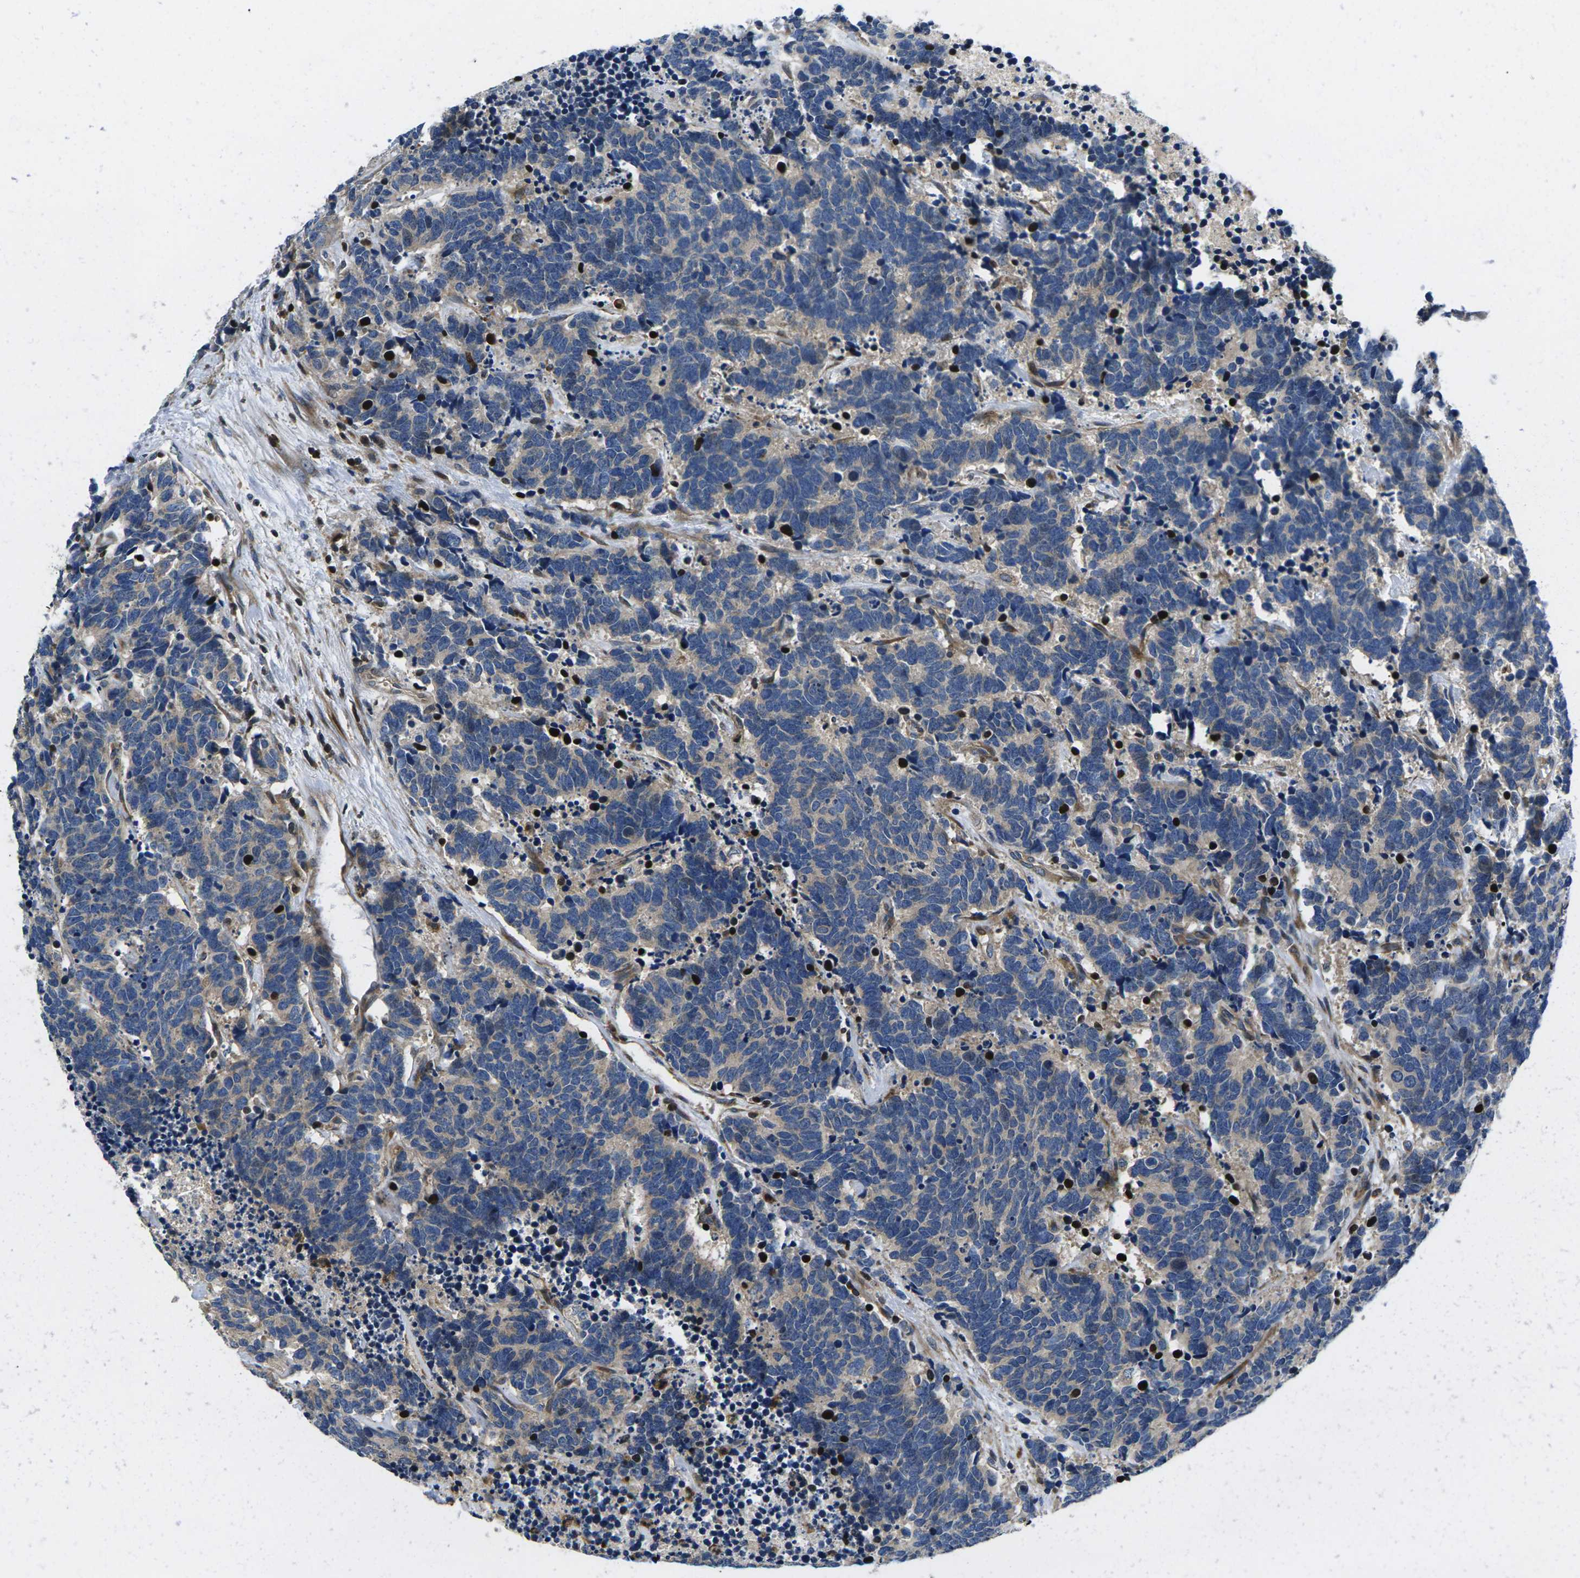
{"staining": {"intensity": "weak", "quantity": ">75%", "location": "cytoplasmic/membranous"}, "tissue": "carcinoid", "cell_type": "Tumor cells", "image_type": "cancer", "snomed": [{"axis": "morphology", "description": "Carcinoma, NOS"}, {"axis": "morphology", "description": "Carcinoid, malignant, NOS"}, {"axis": "topography", "description": "Urinary bladder"}], "caption": "Immunohistochemical staining of human carcinoma demonstrates low levels of weak cytoplasmic/membranous protein positivity in about >75% of tumor cells. (brown staining indicates protein expression, while blue staining denotes nuclei).", "gene": "PLCE1", "patient": {"sex": "male", "age": 57}}